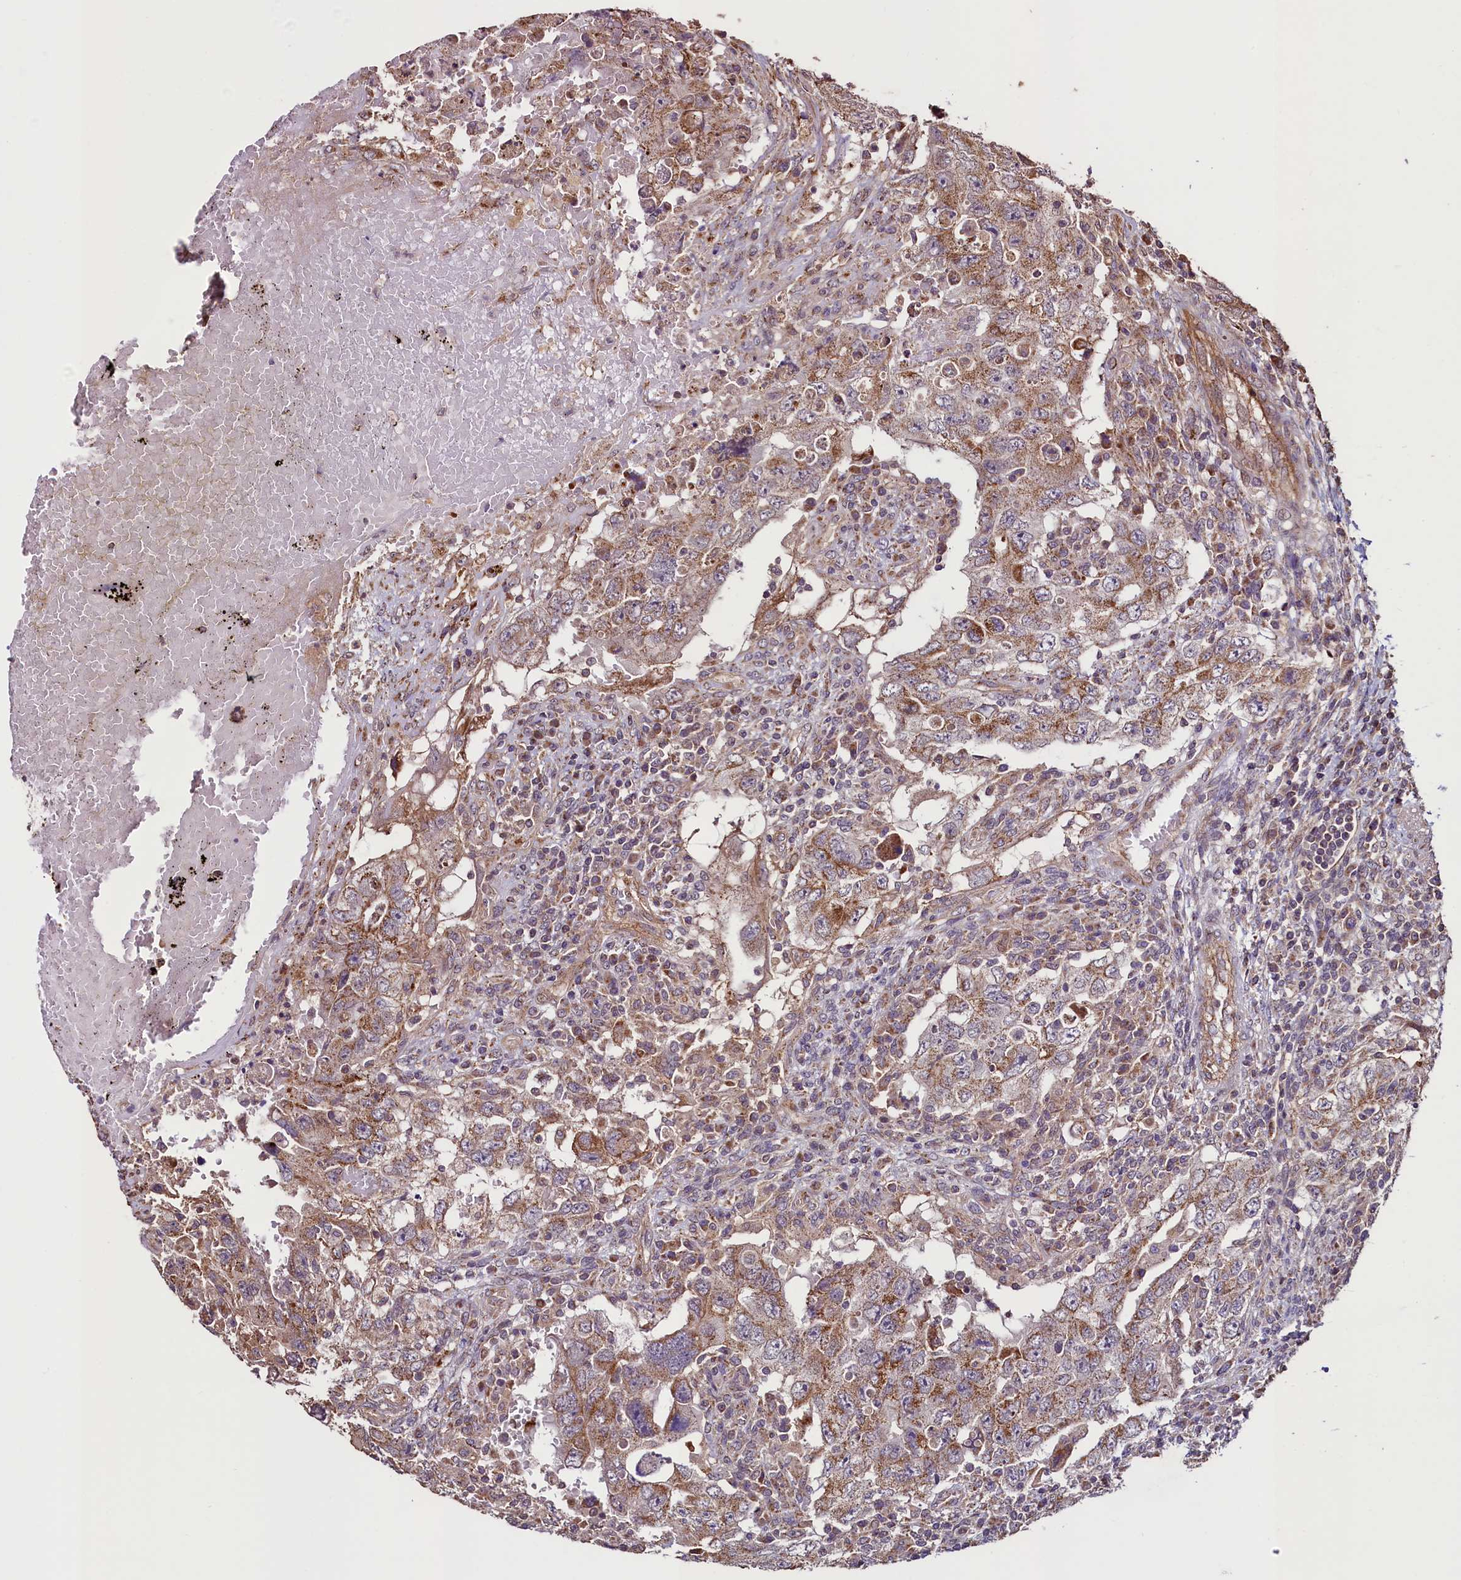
{"staining": {"intensity": "moderate", "quantity": ">75%", "location": "cytoplasmic/membranous"}, "tissue": "testis cancer", "cell_type": "Tumor cells", "image_type": "cancer", "snomed": [{"axis": "morphology", "description": "Carcinoma, Embryonal, NOS"}, {"axis": "topography", "description": "Testis"}], "caption": "Human testis cancer (embryonal carcinoma) stained with a brown dye demonstrates moderate cytoplasmic/membranous positive positivity in about >75% of tumor cells.", "gene": "RBFA", "patient": {"sex": "male", "age": 26}}